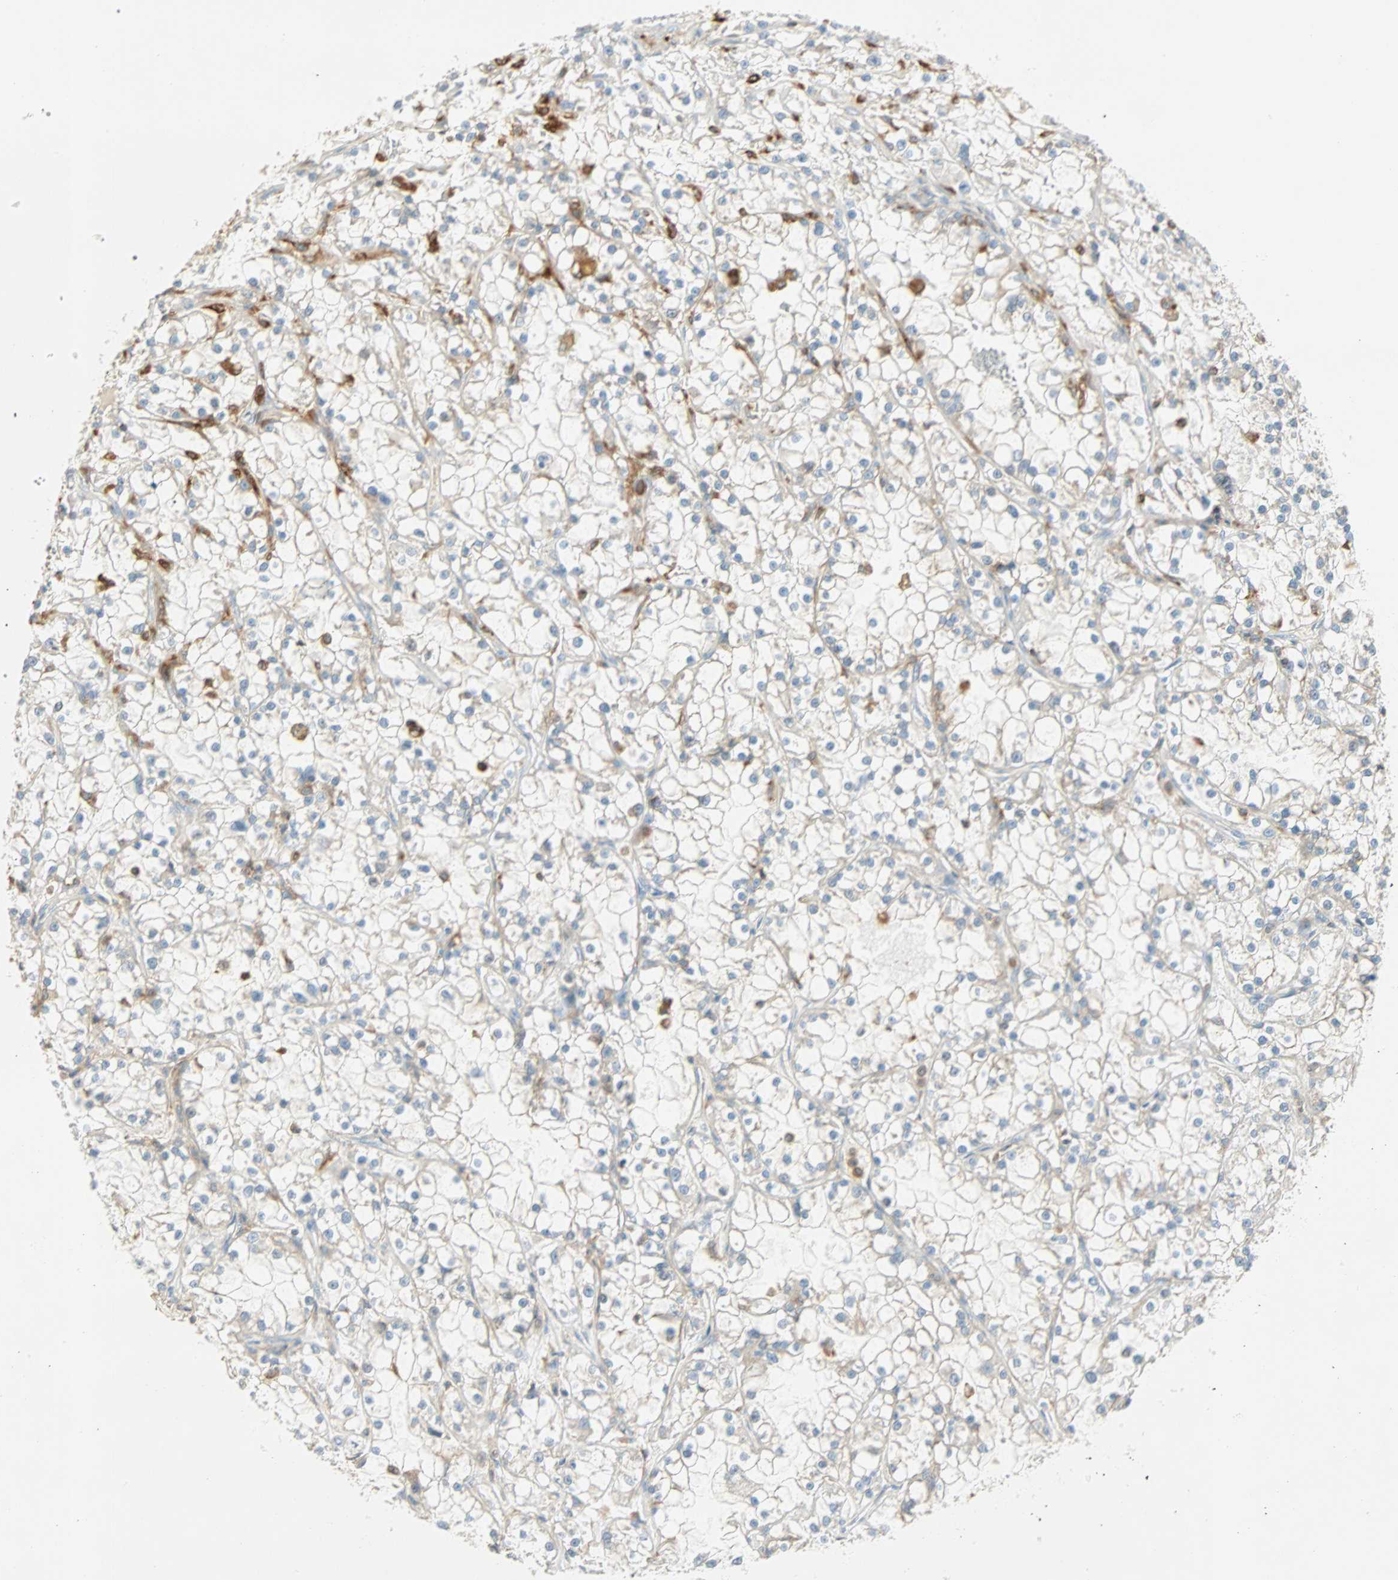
{"staining": {"intensity": "negative", "quantity": "none", "location": "none"}, "tissue": "renal cancer", "cell_type": "Tumor cells", "image_type": "cancer", "snomed": [{"axis": "morphology", "description": "Adenocarcinoma, NOS"}, {"axis": "topography", "description": "Kidney"}], "caption": "High magnification brightfield microscopy of renal adenocarcinoma stained with DAB (3,3'-diaminobenzidine) (brown) and counterstained with hematoxylin (blue): tumor cells show no significant expression.", "gene": "FMNL1", "patient": {"sex": "female", "age": 52}}